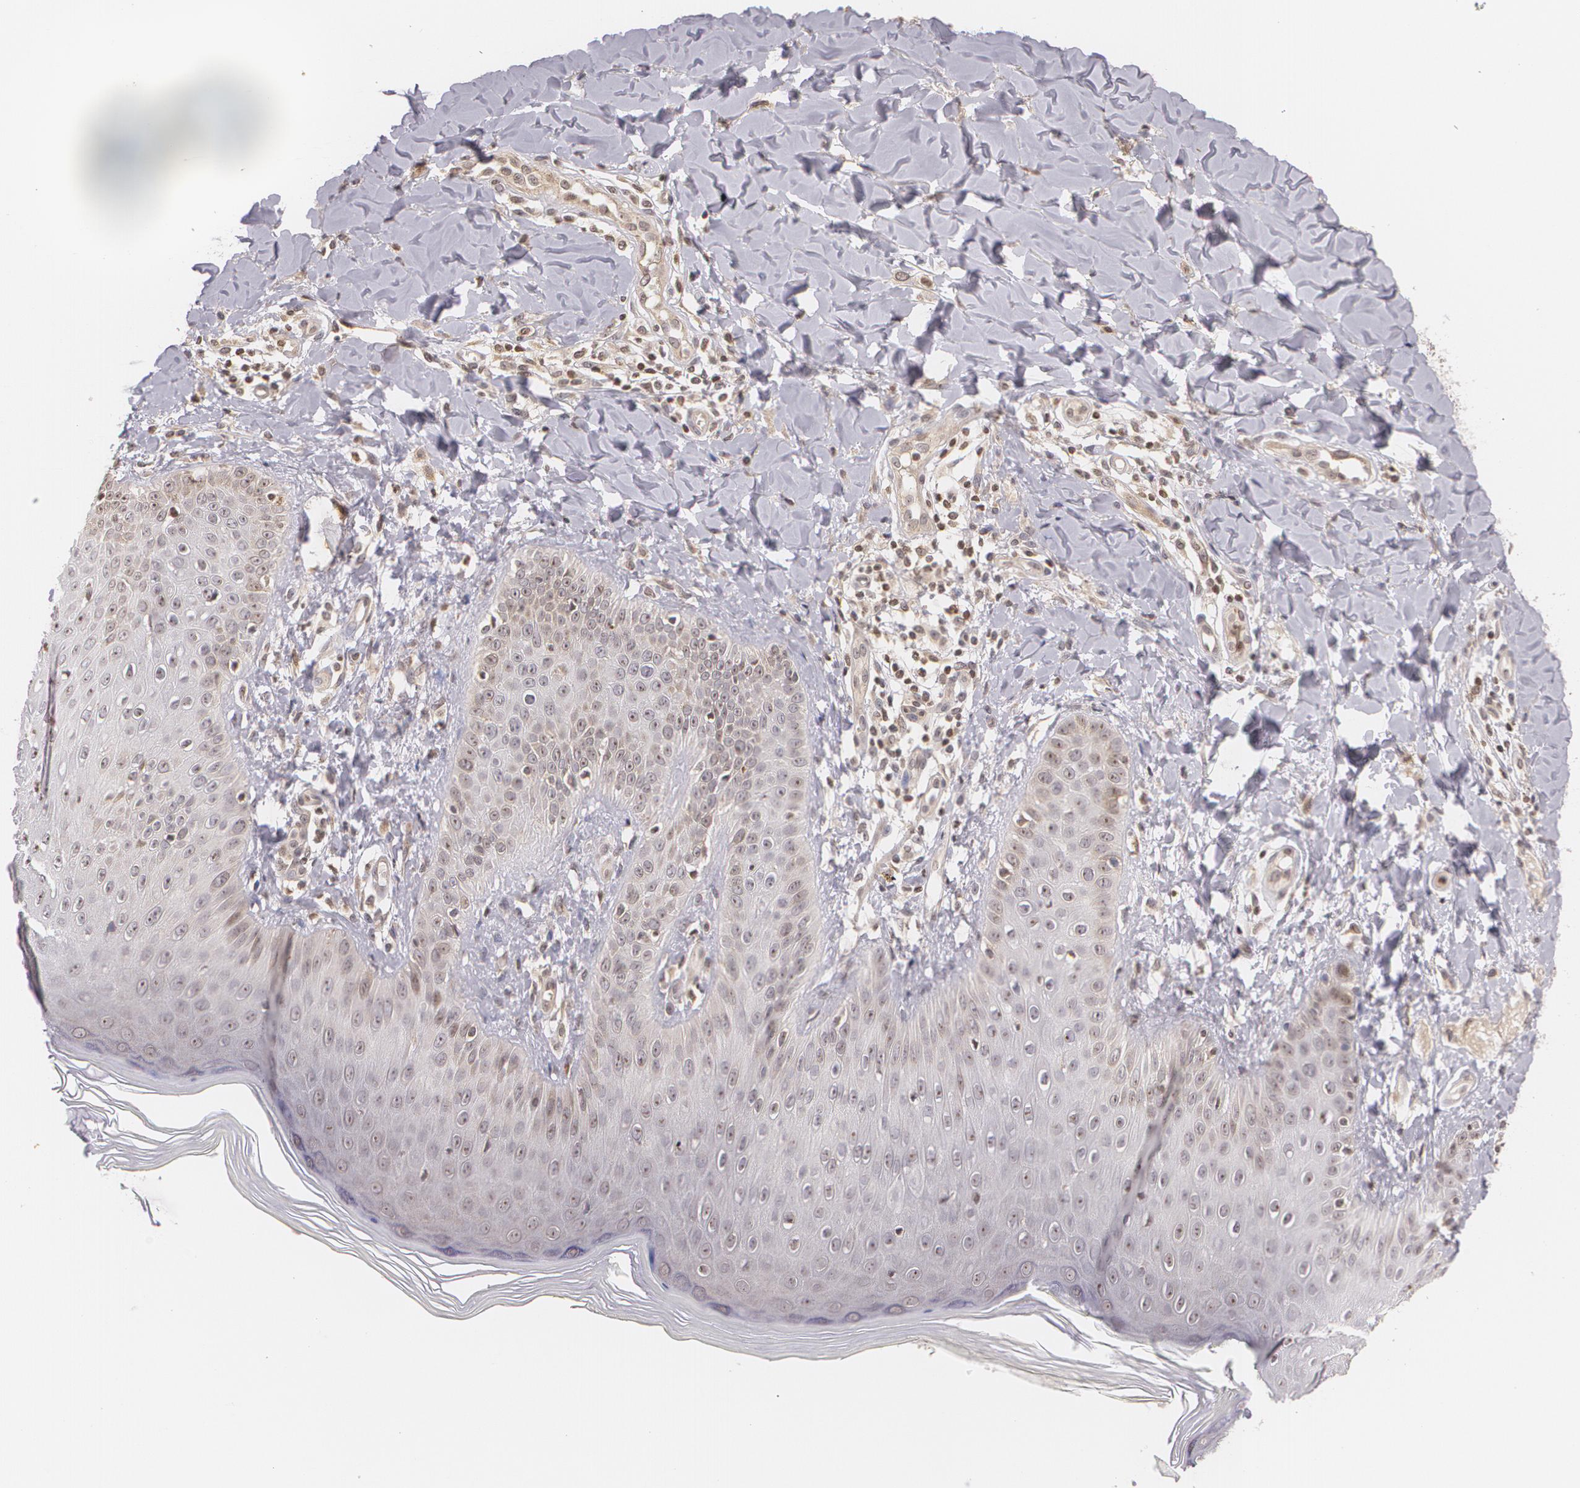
{"staining": {"intensity": "moderate", "quantity": ">75%", "location": "cytoplasmic/membranous,nuclear"}, "tissue": "skin", "cell_type": "Epidermal cells", "image_type": "normal", "snomed": [{"axis": "morphology", "description": "Normal tissue, NOS"}, {"axis": "morphology", "description": "Inflammation, NOS"}, {"axis": "topography", "description": "Soft tissue"}, {"axis": "topography", "description": "Anal"}], "caption": "Approximately >75% of epidermal cells in unremarkable human skin exhibit moderate cytoplasmic/membranous,nuclear protein expression as visualized by brown immunohistochemical staining.", "gene": "VAV3", "patient": {"sex": "female", "age": 15}}